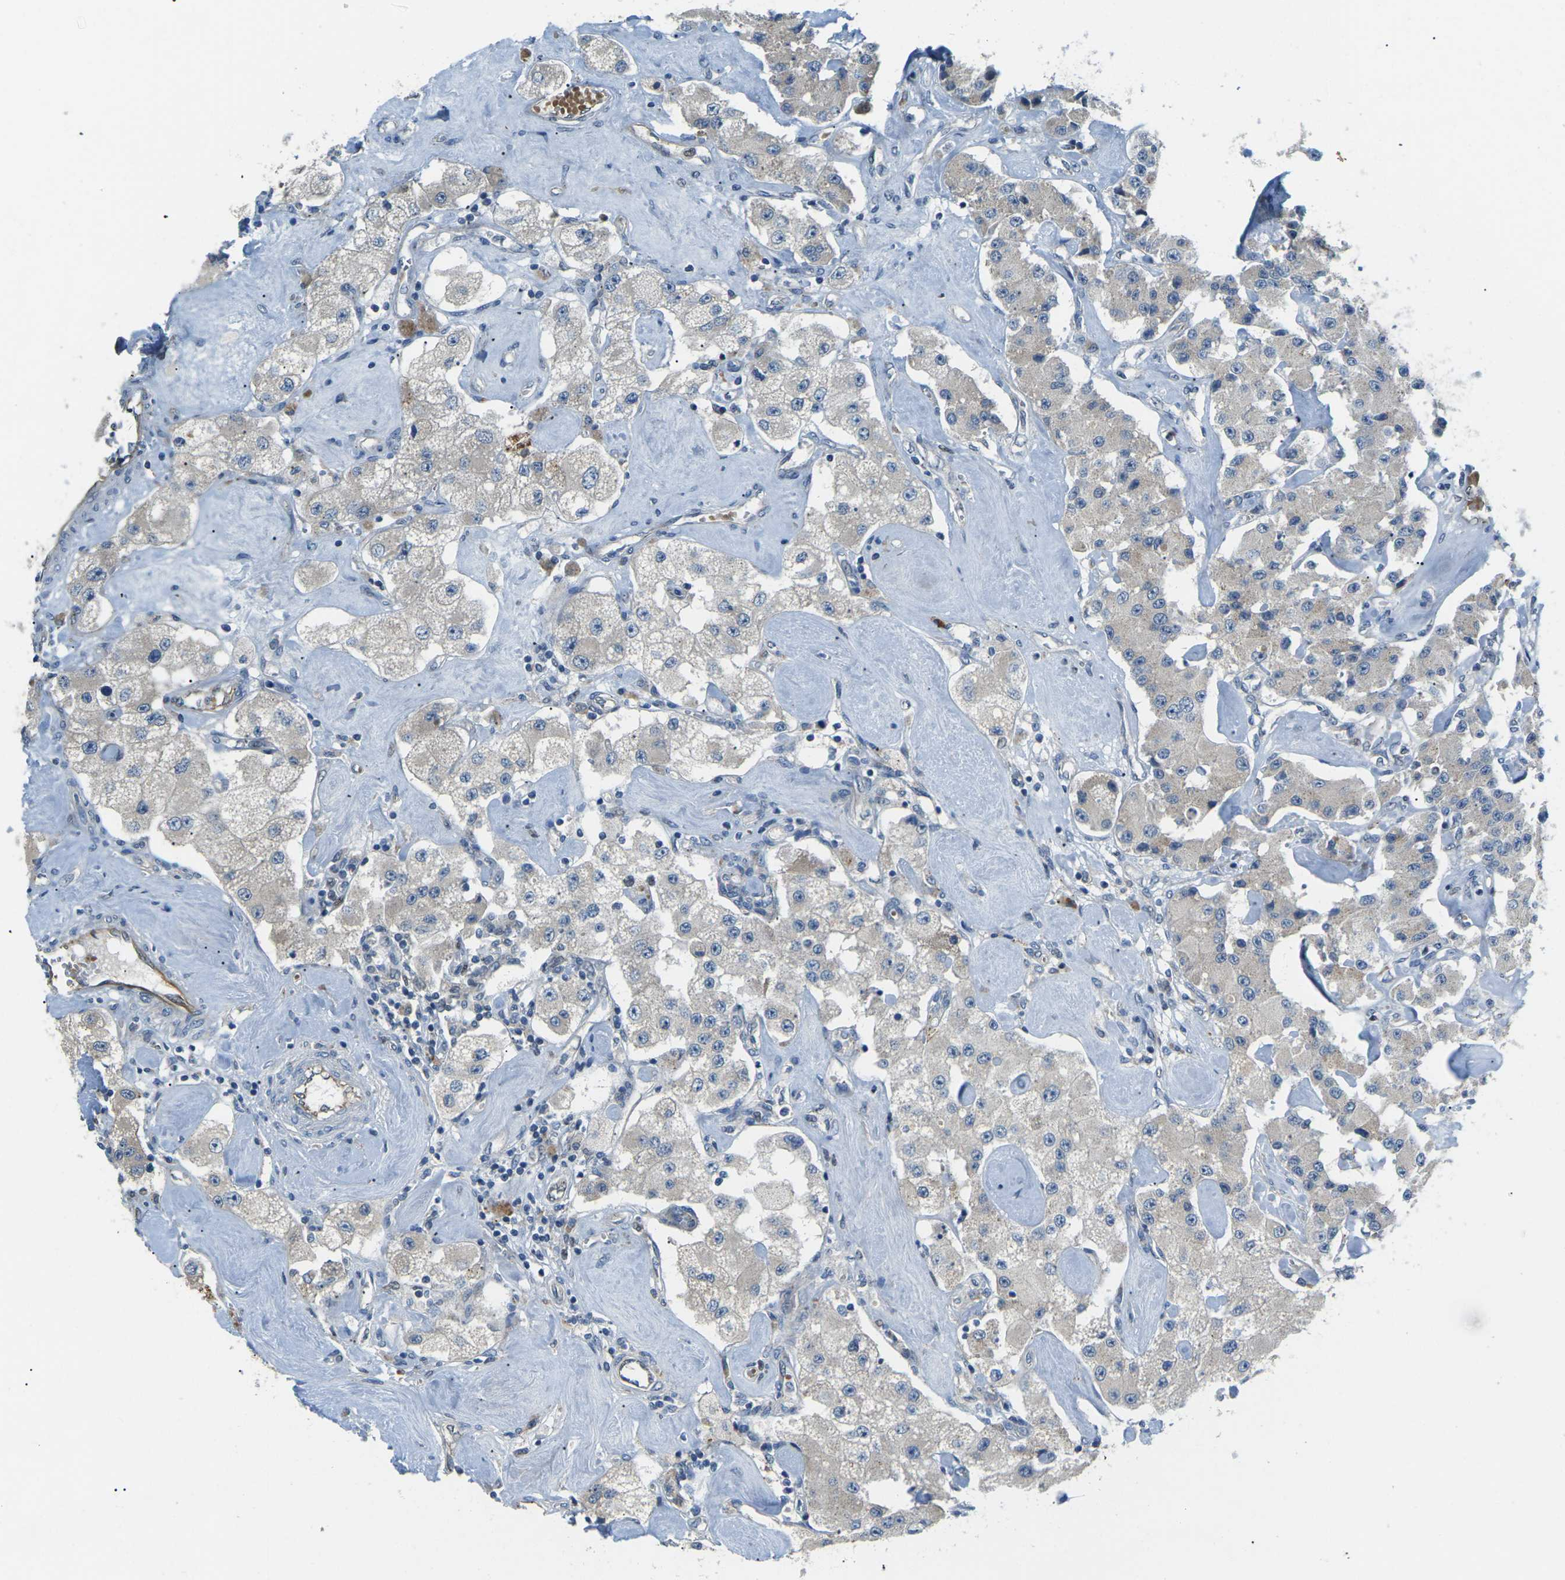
{"staining": {"intensity": "weak", "quantity": "25%-75%", "location": "cytoplasmic/membranous"}, "tissue": "carcinoid", "cell_type": "Tumor cells", "image_type": "cancer", "snomed": [{"axis": "morphology", "description": "Carcinoid, malignant, NOS"}, {"axis": "topography", "description": "Pancreas"}], "caption": "This histopathology image reveals malignant carcinoid stained with IHC to label a protein in brown. The cytoplasmic/membranous of tumor cells show weak positivity for the protein. Nuclei are counter-stained blue.", "gene": "ERBB4", "patient": {"sex": "male", "age": 41}}